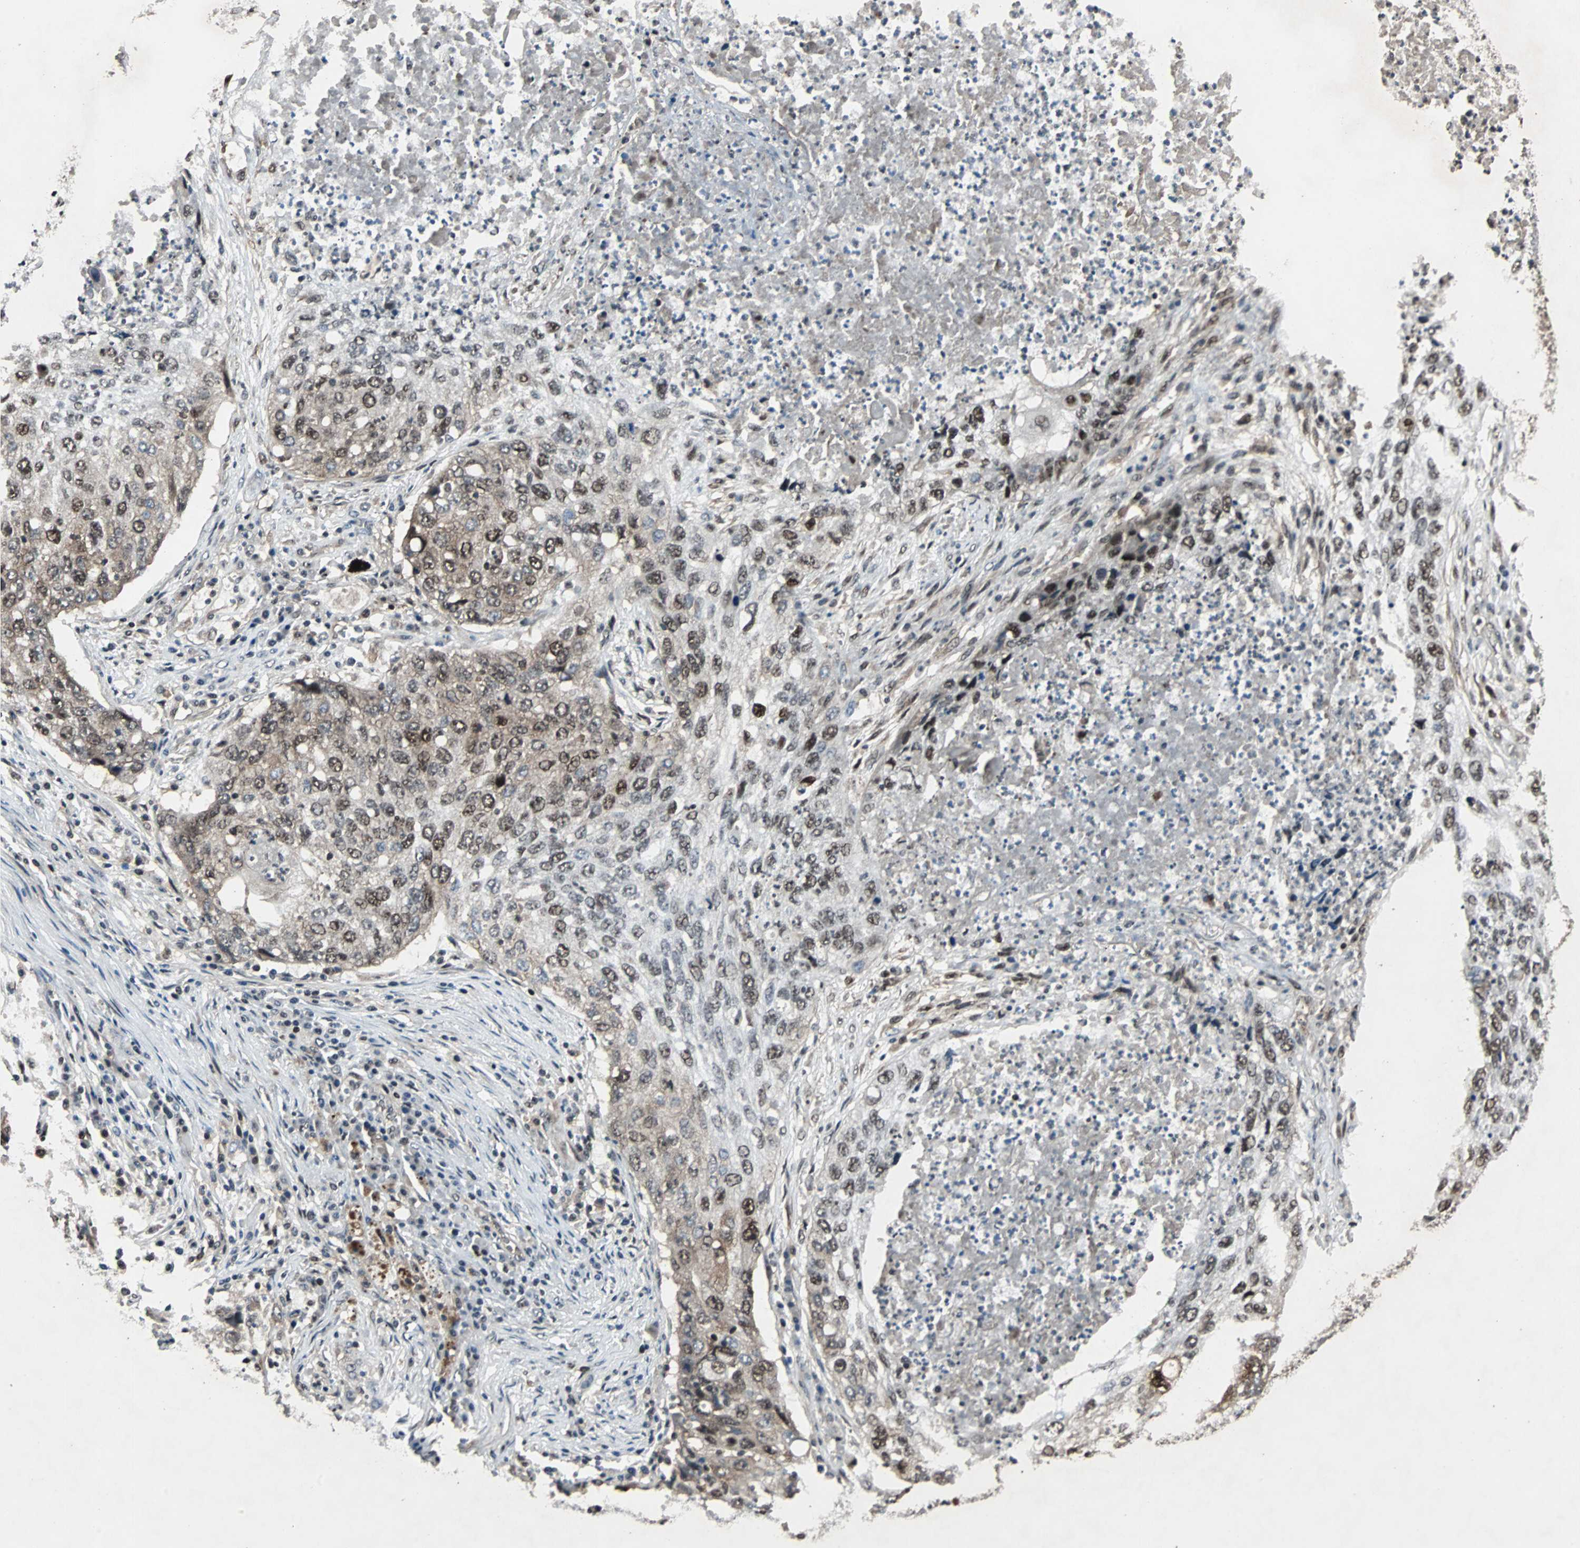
{"staining": {"intensity": "moderate", "quantity": ">75%", "location": "cytoplasmic/membranous,nuclear"}, "tissue": "lung cancer", "cell_type": "Tumor cells", "image_type": "cancer", "snomed": [{"axis": "morphology", "description": "Squamous cell carcinoma, NOS"}, {"axis": "topography", "description": "Lung"}], "caption": "There is medium levels of moderate cytoplasmic/membranous and nuclear positivity in tumor cells of squamous cell carcinoma (lung), as demonstrated by immunohistochemical staining (brown color).", "gene": "ACLY", "patient": {"sex": "female", "age": 63}}